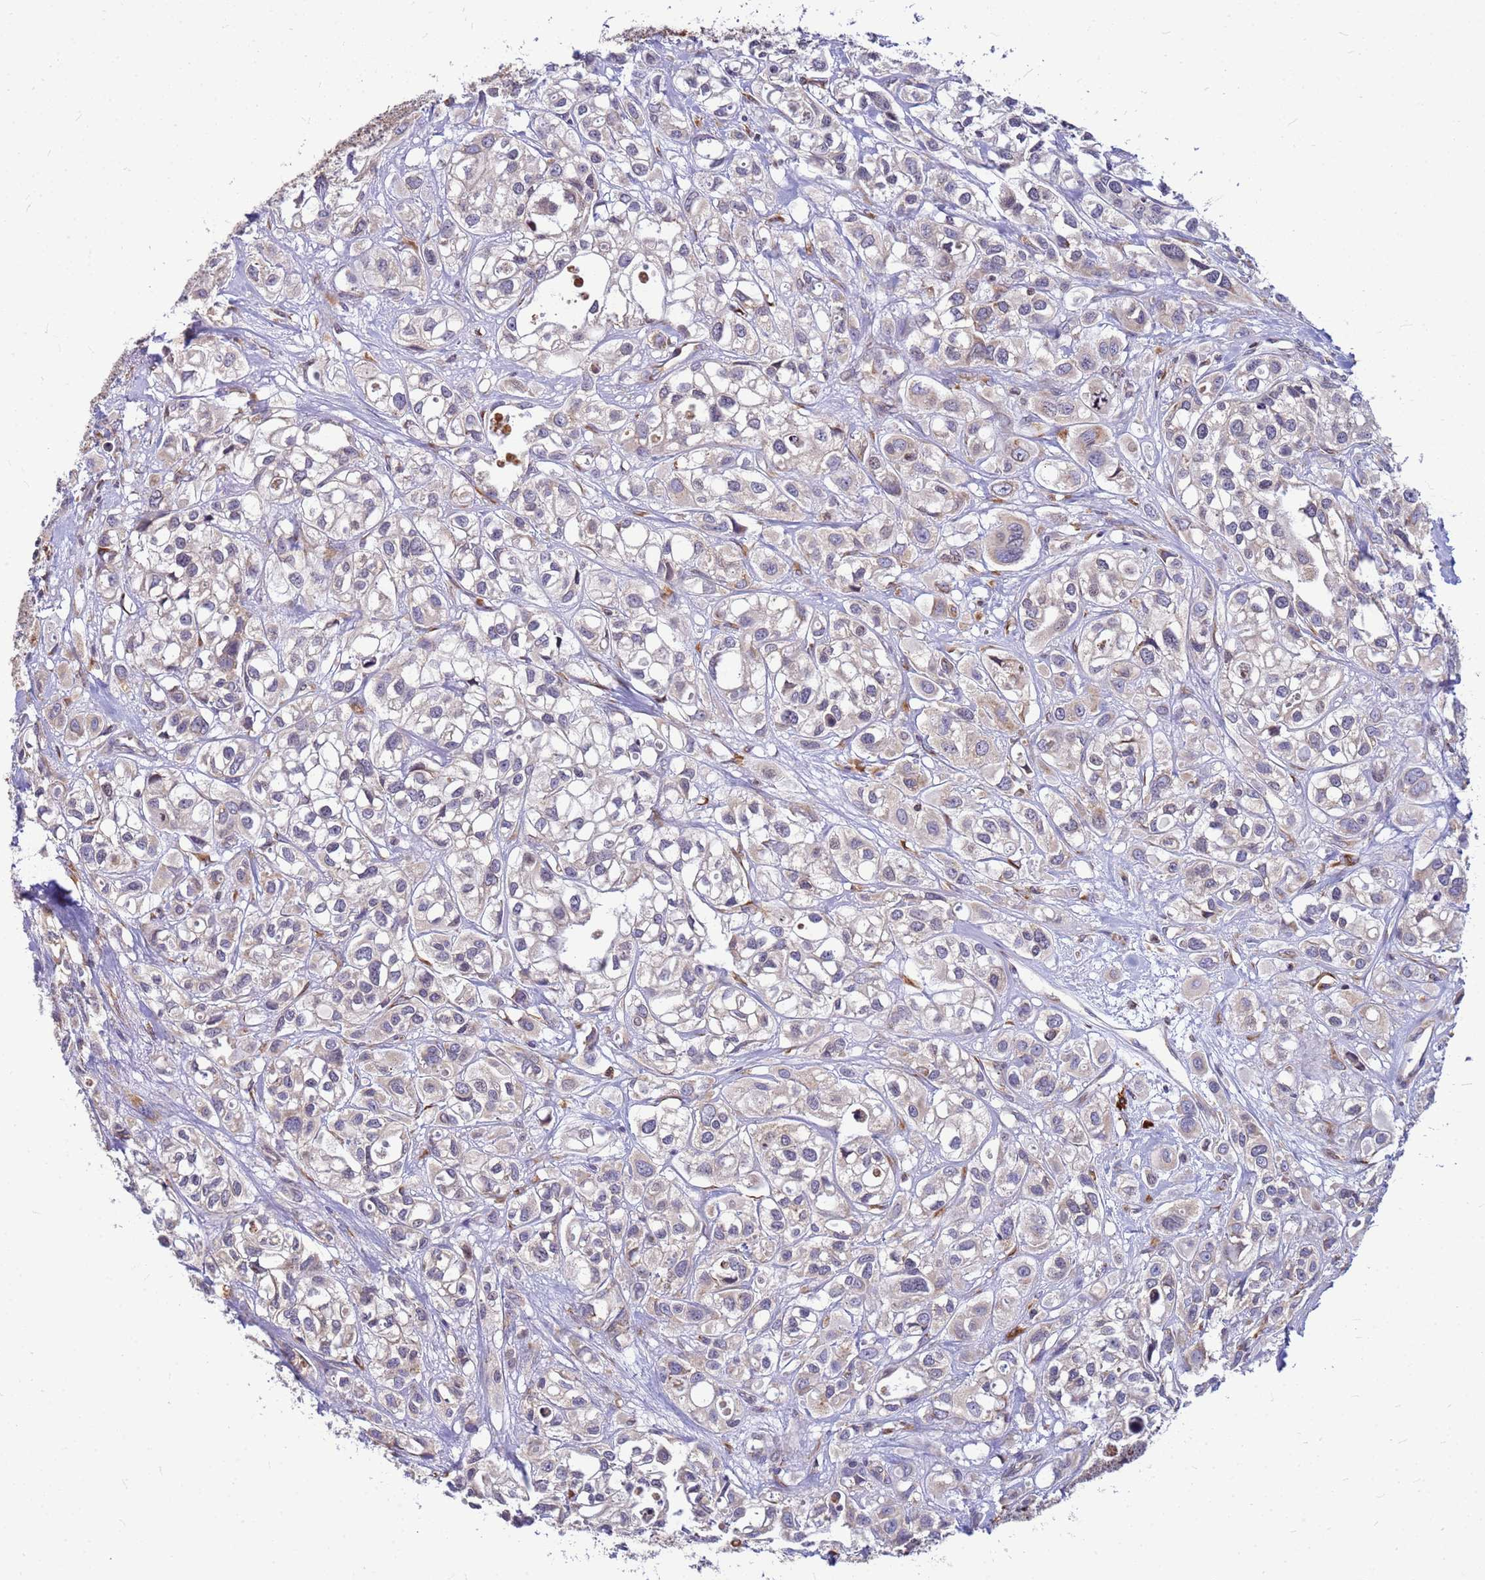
{"staining": {"intensity": "weak", "quantity": "<25%", "location": "cytoplasmic/membranous"}, "tissue": "urothelial cancer", "cell_type": "Tumor cells", "image_type": "cancer", "snomed": [{"axis": "morphology", "description": "Urothelial carcinoma, High grade"}, {"axis": "topography", "description": "Urinary bladder"}], "caption": "Immunohistochemistry (IHC) photomicrograph of neoplastic tissue: human urothelial cancer stained with DAB demonstrates no significant protein expression in tumor cells.", "gene": "SSR4", "patient": {"sex": "male", "age": 67}}